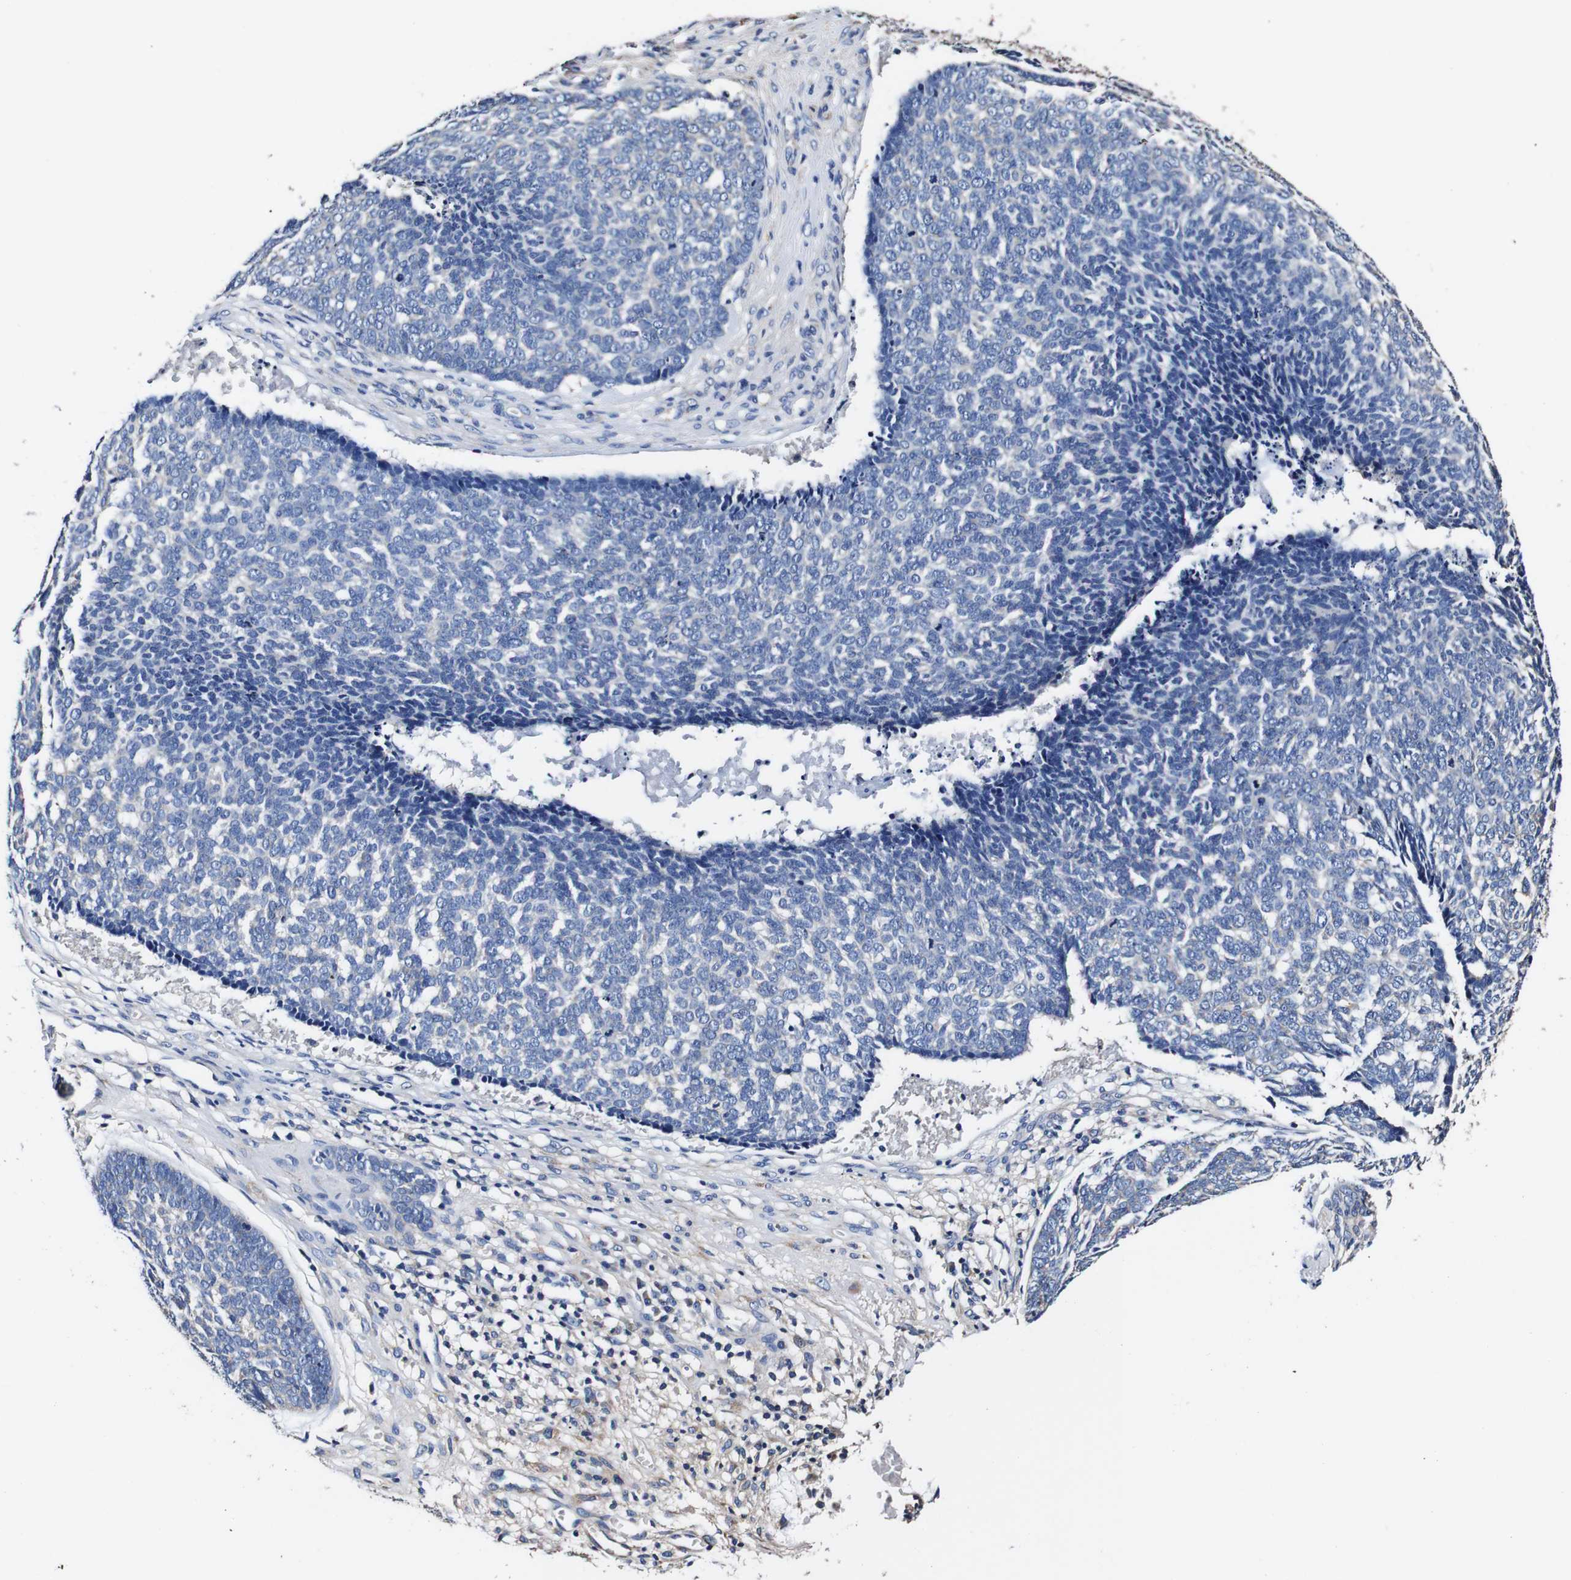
{"staining": {"intensity": "negative", "quantity": "none", "location": "none"}, "tissue": "skin cancer", "cell_type": "Tumor cells", "image_type": "cancer", "snomed": [{"axis": "morphology", "description": "Basal cell carcinoma"}, {"axis": "topography", "description": "Skin"}], "caption": "DAB (3,3'-diaminobenzidine) immunohistochemical staining of skin basal cell carcinoma exhibits no significant staining in tumor cells.", "gene": "PDCD6IP", "patient": {"sex": "male", "age": 84}}